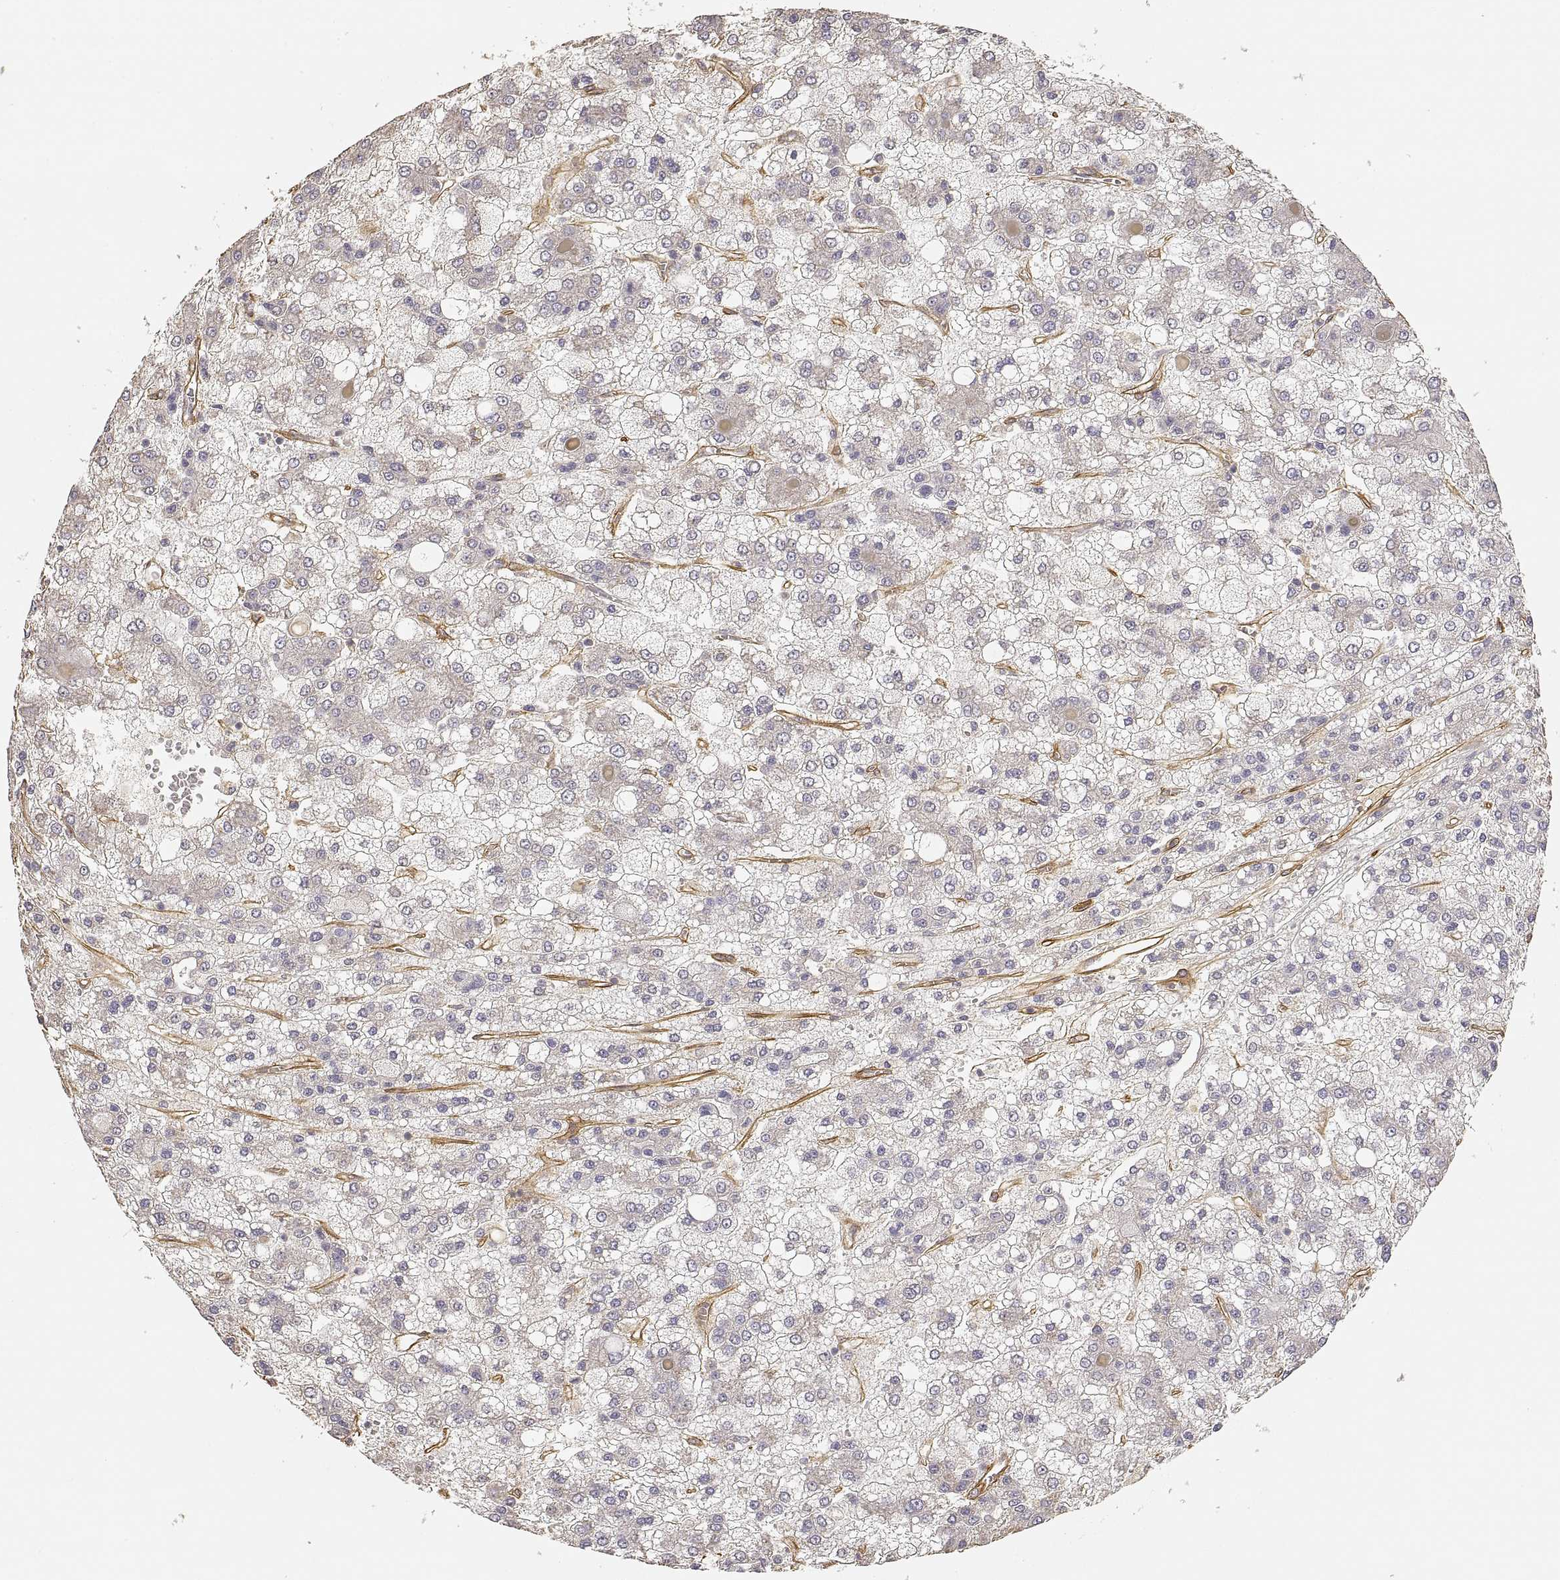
{"staining": {"intensity": "negative", "quantity": "none", "location": "none"}, "tissue": "liver cancer", "cell_type": "Tumor cells", "image_type": "cancer", "snomed": [{"axis": "morphology", "description": "Carcinoma, Hepatocellular, NOS"}, {"axis": "topography", "description": "Liver"}], "caption": "Human hepatocellular carcinoma (liver) stained for a protein using IHC displays no staining in tumor cells.", "gene": "LAMA4", "patient": {"sex": "male", "age": 73}}